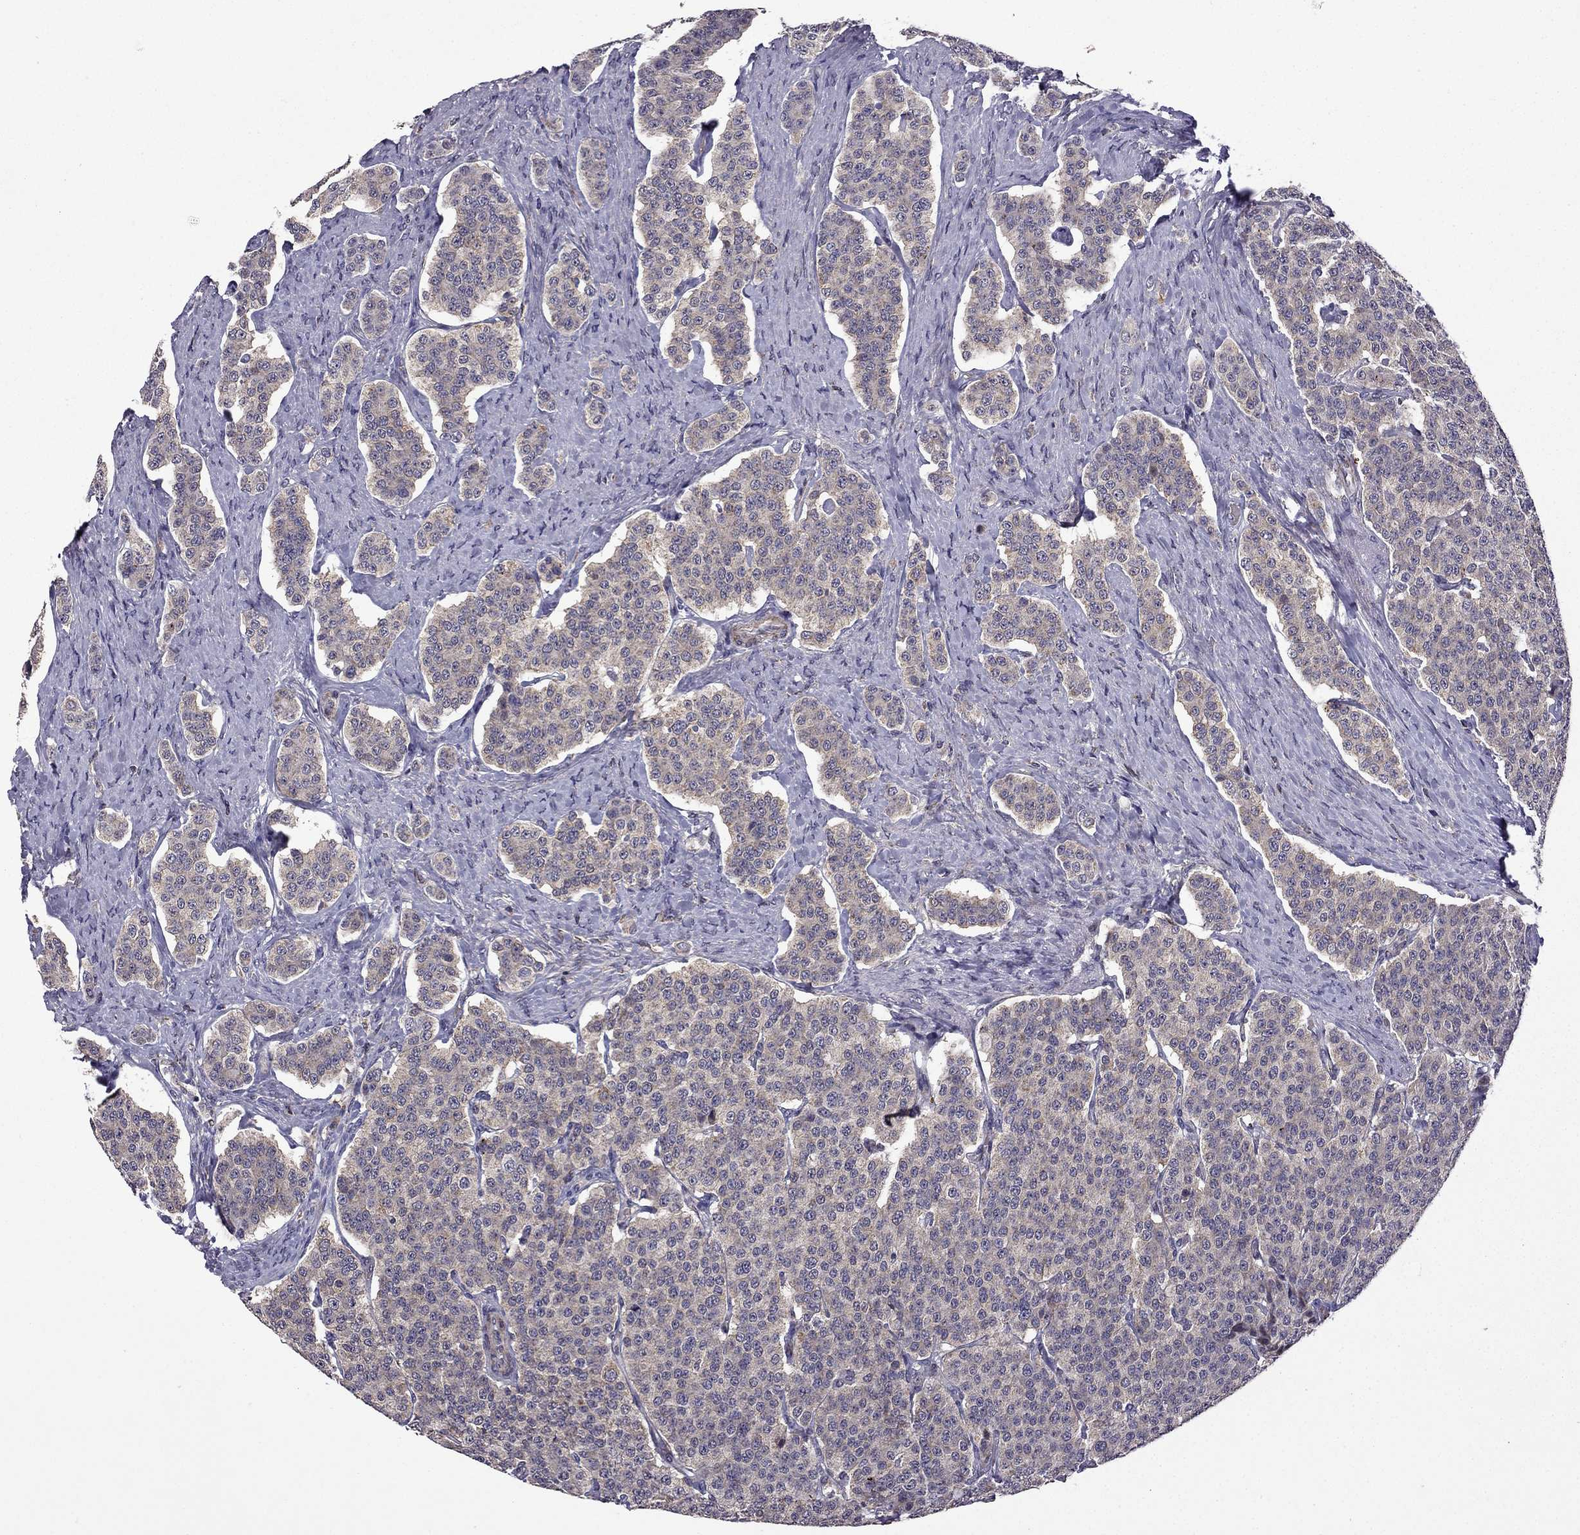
{"staining": {"intensity": "negative", "quantity": "none", "location": "none"}, "tissue": "carcinoid", "cell_type": "Tumor cells", "image_type": "cancer", "snomed": [{"axis": "morphology", "description": "Carcinoid, malignant, NOS"}, {"axis": "topography", "description": "Small intestine"}], "caption": "A micrograph of carcinoid stained for a protein displays no brown staining in tumor cells. (Immunohistochemistry, brightfield microscopy, high magnification).", "gene": "TAB2", "patient": {"sex": "female", "age": 58}}